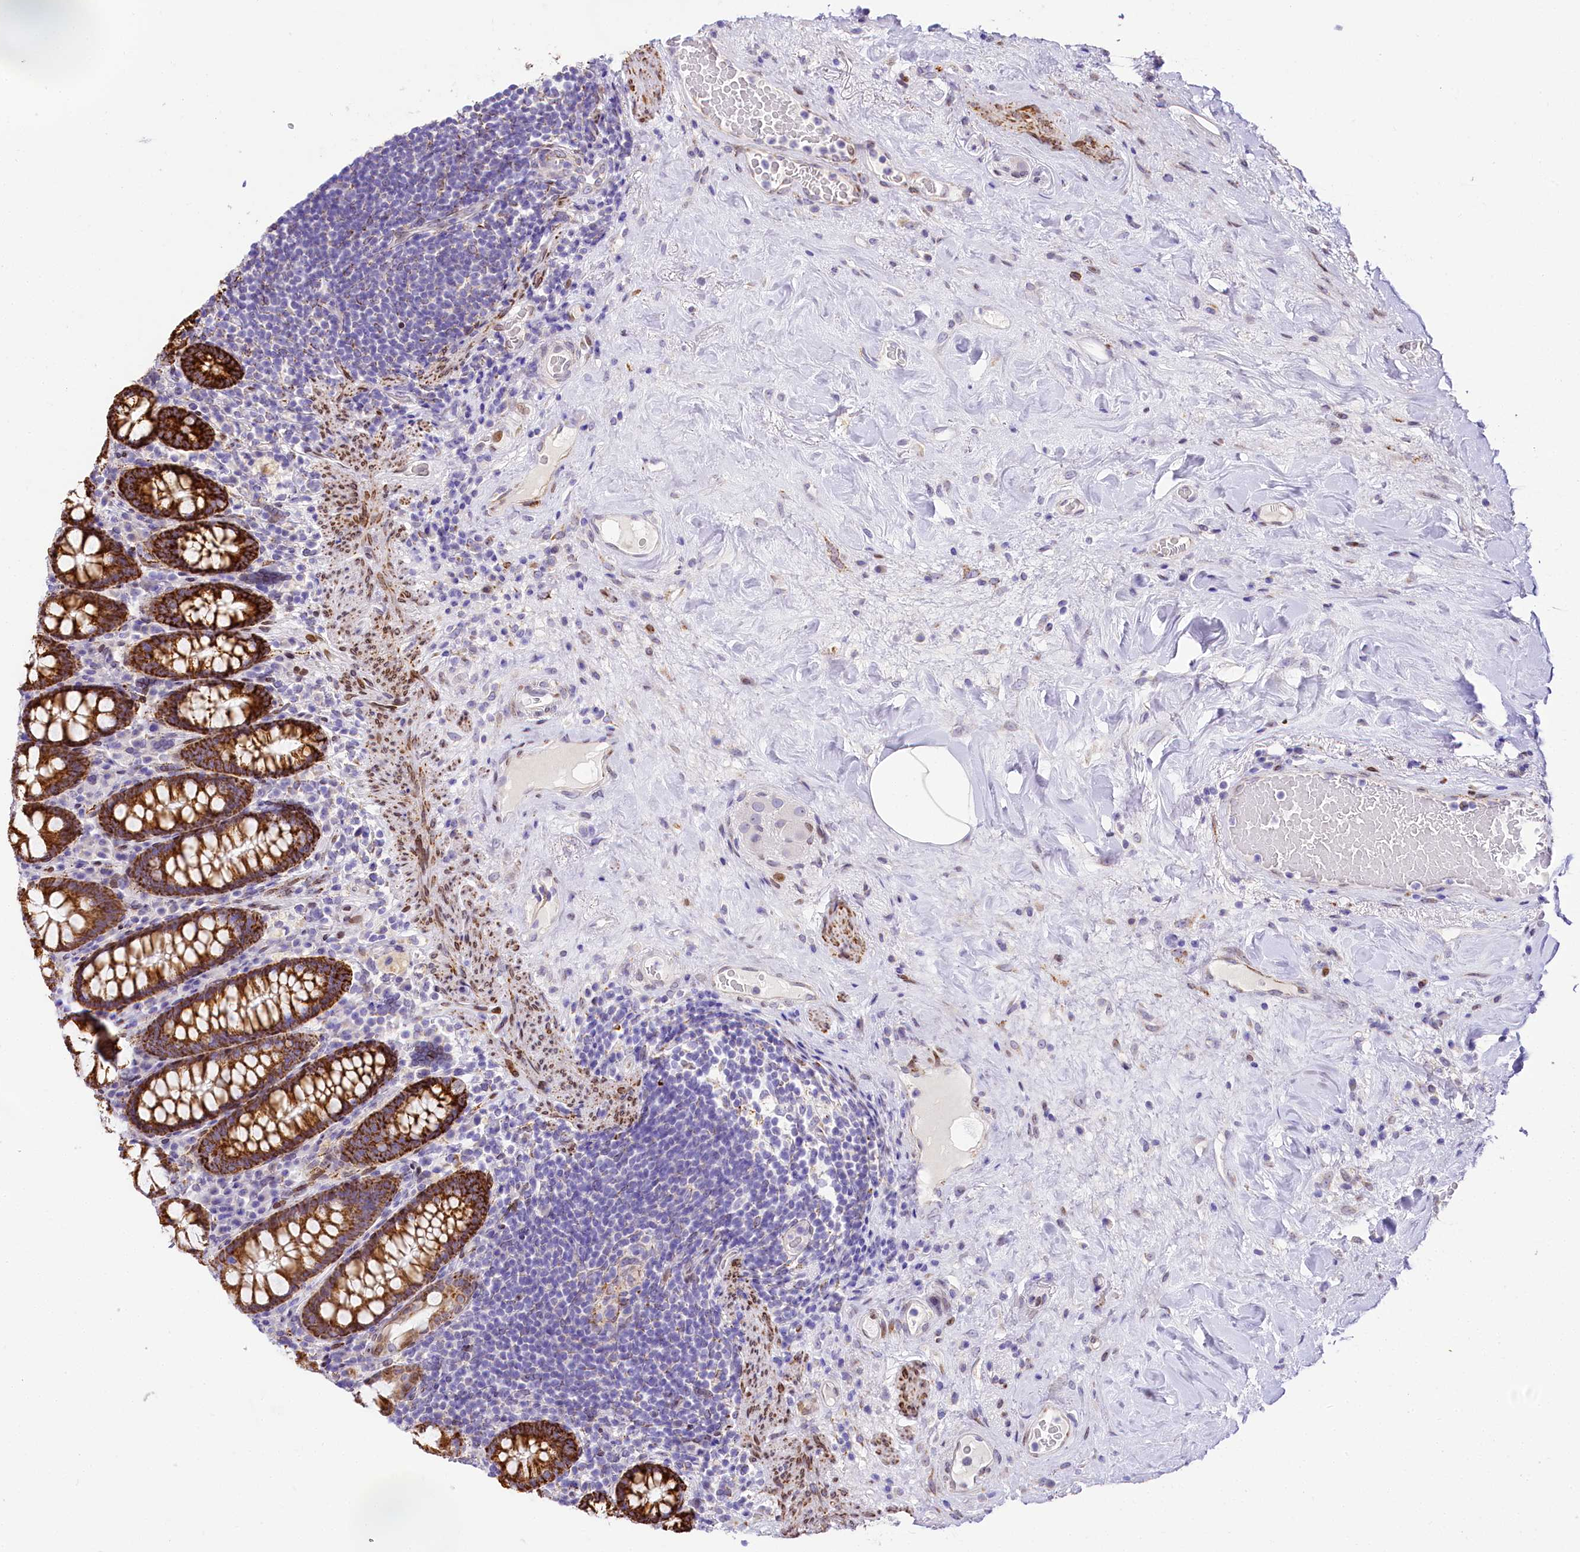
{"staining": {"intensity": "moderate", "quantity": "25%-75%", "location": "cytoplasmic/membranous"}, "tissue": "colon", "cell_type": "Endothelial cells", "image_type": "normal", "snomed": [{"axis": "morphology", "description": "Normal tissue, NOS"}, {"axis": "topography", "description": "Colon"}], "caption": "The image reveals staining of unremarkable colon, revealing moderate cytoplasmic/membranous protein staining (brown color) within endothelial cells.", "gene": "PPIP5K2", "patient": {"sex": "female", "age": 79}}